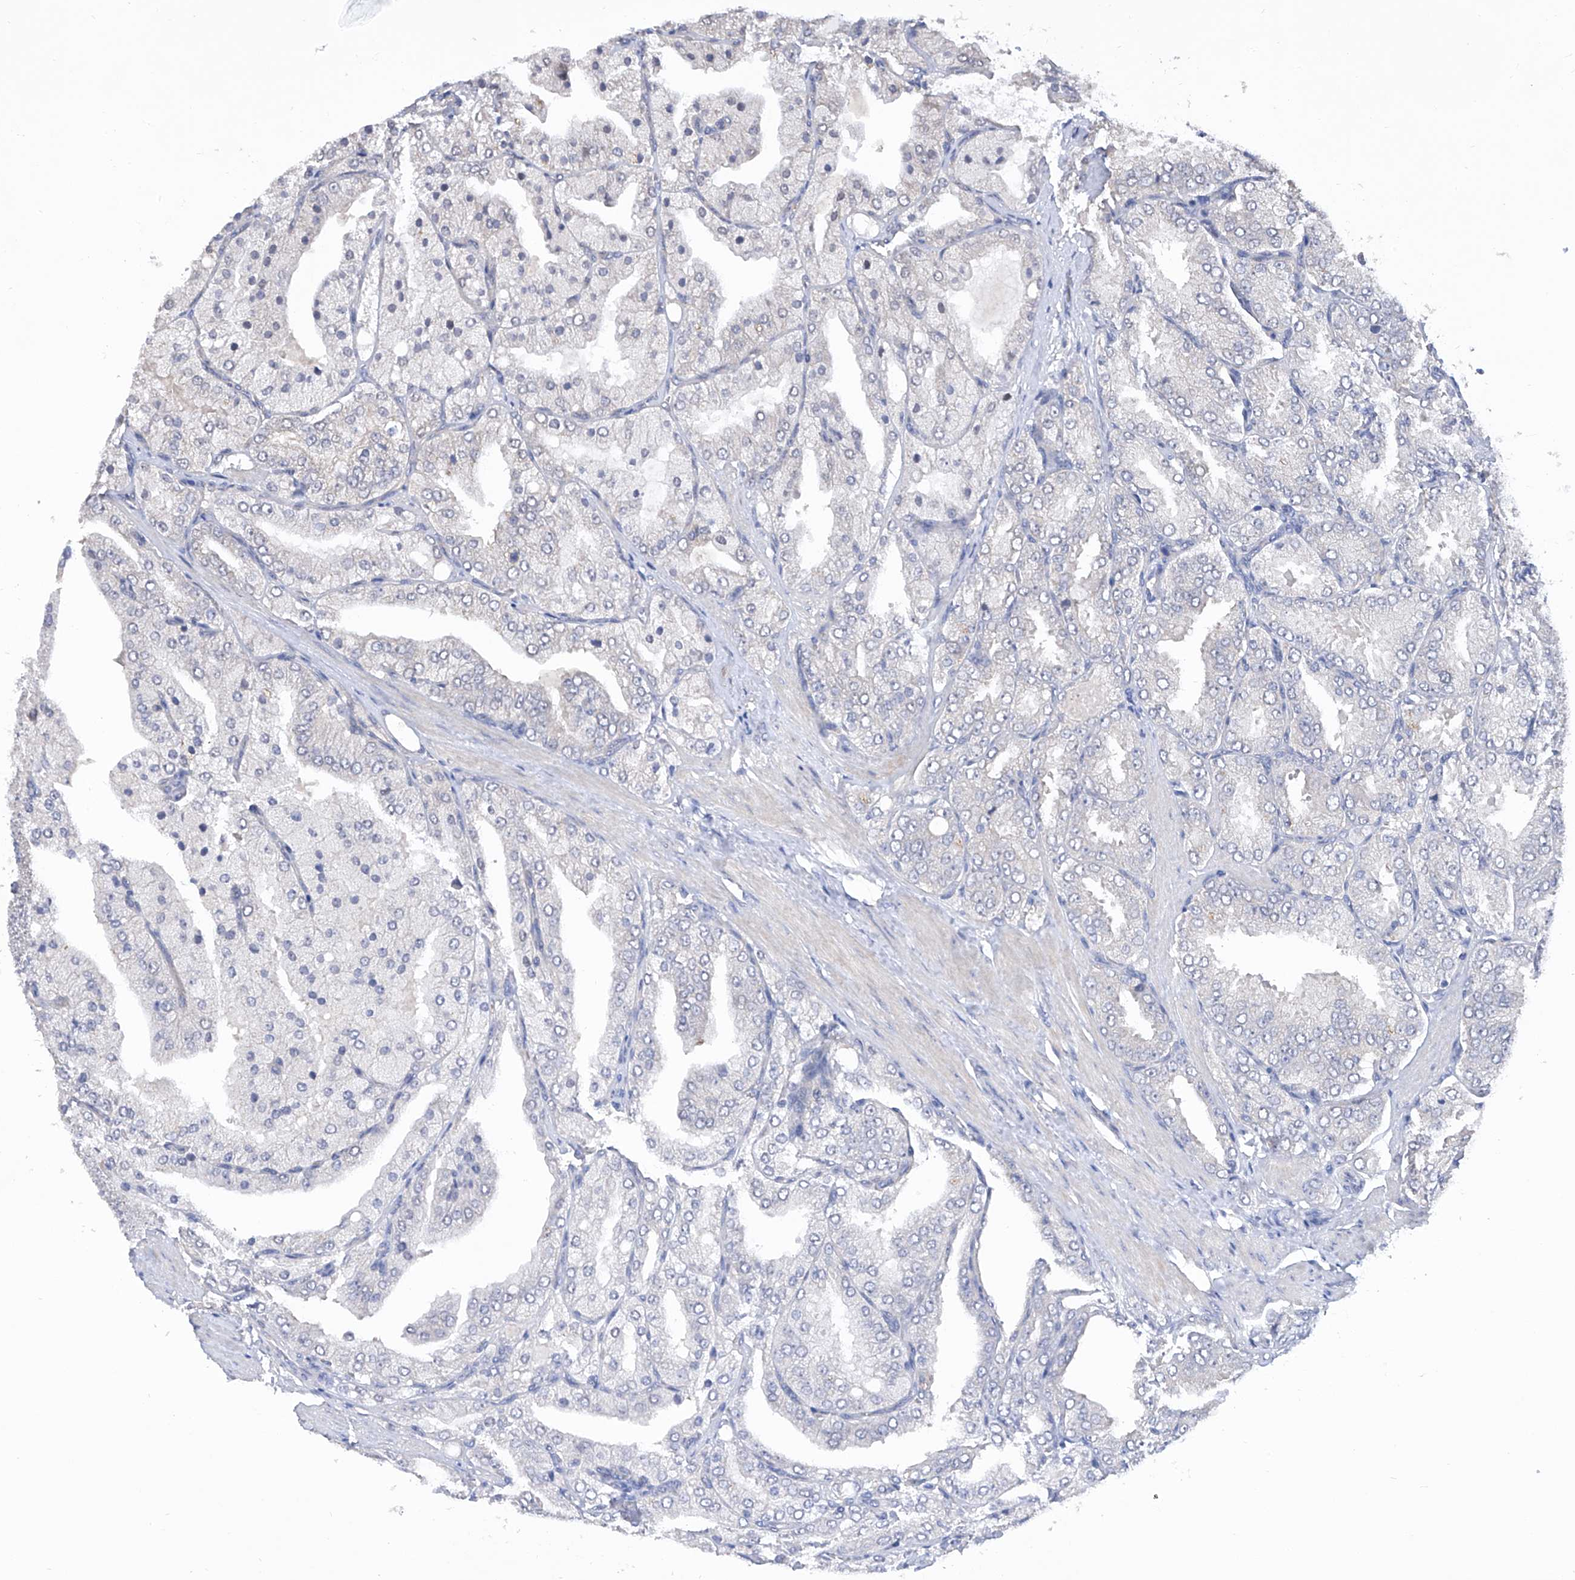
{"staining": {"intensity": "negative", "quantity": "none", "location": "none"}, "tissue": "prostate cancer", "cell_type": "Tumor cells", "image_type": "cancer", "snomed": [{"axis": "morphology", "description": "Adenocarcinoma, High grade"}, {"axis": "topography", "description": "Prostate"}], "caption": "Histopathology image shows no protein positivity in tumor cells of prostate cancer tissue.", "gene": "USP45", "patient": {"sex": "male", "age": 50}}